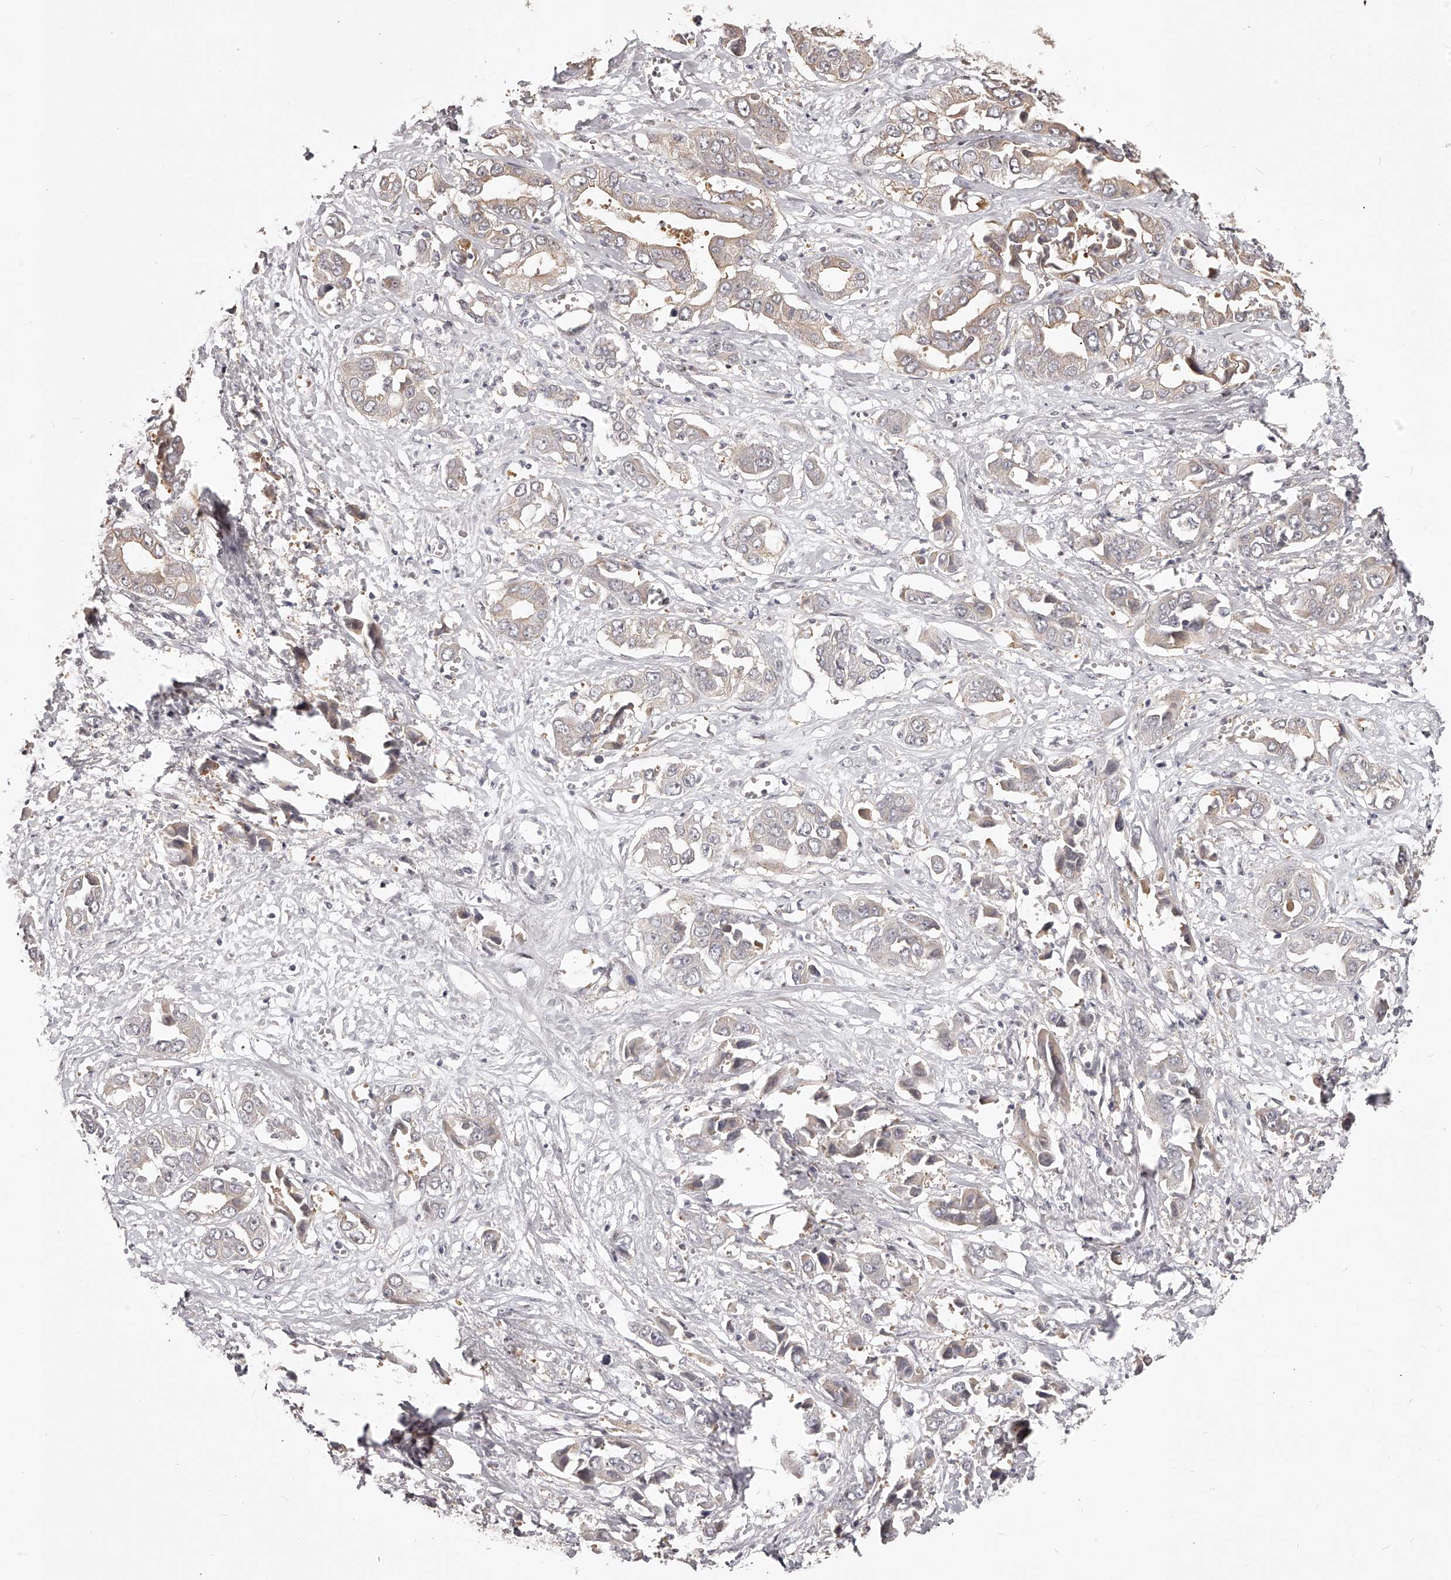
{"staining": {"intensity": "weak", "quantity": "<25%", "location": "cytoplasmic/membranous"}, "tissue": "liver cancer", "cell_type": "Tumor cells", "image_type": "cancer", "snomed": [{"axis": "morphology", "description": "Cholangiocarcinoma"}, {"axis": "topography", "description": "Liver"}], "caption": "A high-resolution image shows immunohistochemistry (IHC) staining of cholangiocarcinoma (liver), which demonstrates no significant expression in tumor cells.", "gene": "ZNF582", "patient": {"sex": "female", "age": 52}}